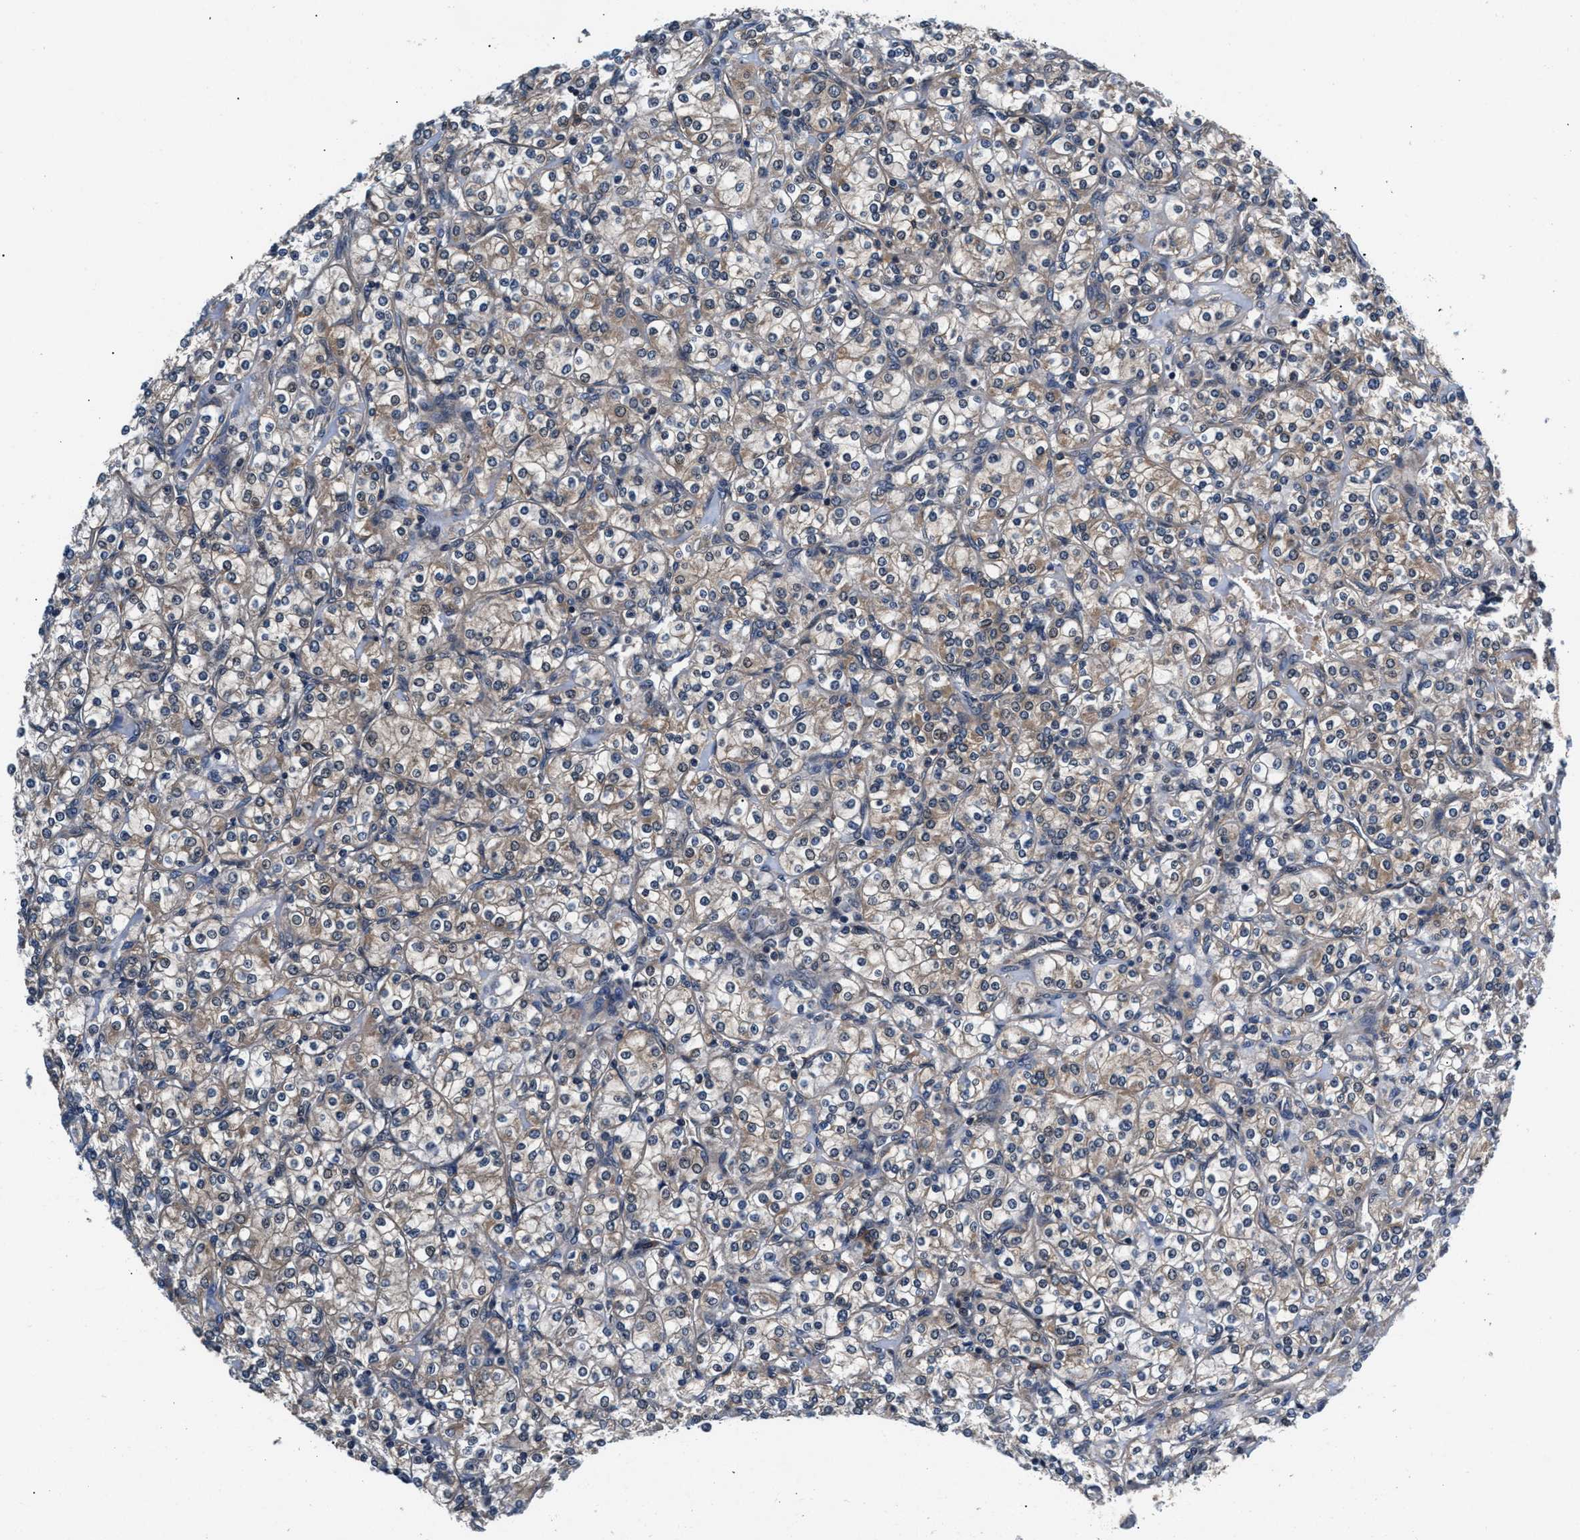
{"staining": {"intensity": "weak", "quantity": ">75%", "location": "cytoplasmic/membranous"}, "tissue": "renal cancer", "cell_type": "Tumor cells", "image_type": "cancer", "snomed": [{"axis": "morphology", "description": "Adenocarcinoma, NOS"}, {"axis": "topography", "description": "Kidney"}], "caption": "Adenocarcinoma (renal) stained with a protein marker reveals weak staining in tumor cells.", "gene": "PRPSAP2", "patient": {"sex": "male", "age": 77}}